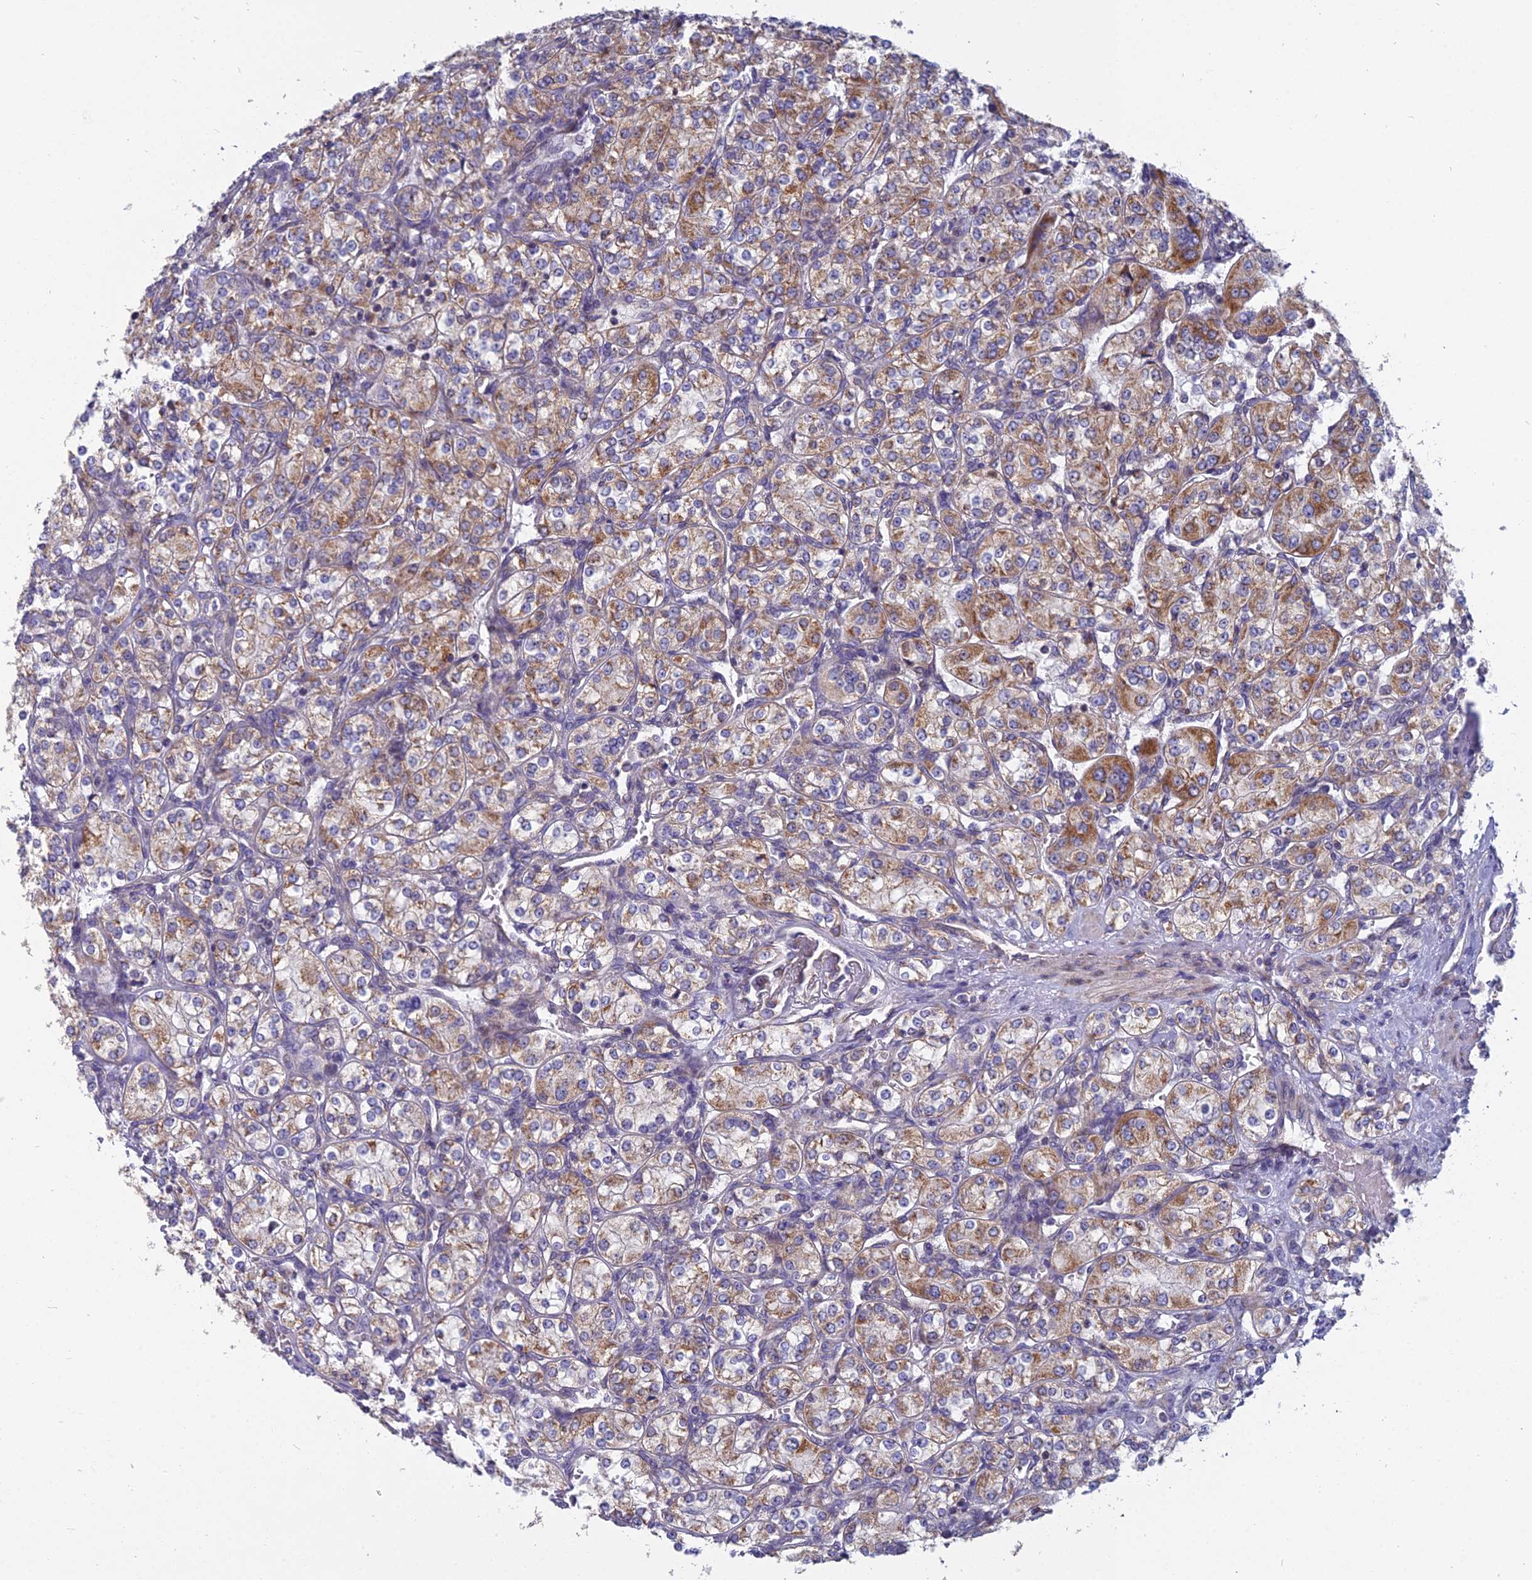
{"staining": {"intensity": "moderate", "quantity": ">75%", "location": "cytoplasmic/membranous"}, "tissue": "renal cancer", "cell_type": "Tumor cells", "image_type": "cancer", "snomed": [{"axis": "morphology", "description": "Adenocarcinoma, NOS"}, {"axis": "topography", "description": "Kidney"}], "caption": "Immunohistochemistry (IHC) histopathology image of neoplastic tissue: human adenocarcinoma (renal) stained using immunohistochemistry shows medium levels of moderate protein expression localized specifically in the cytoplasmic/membranous of tumor cells, appearing as a cytoplasmic/membranous brown color.", "gene": "COX20", "patient": {"sex": "male", "age": 77}}